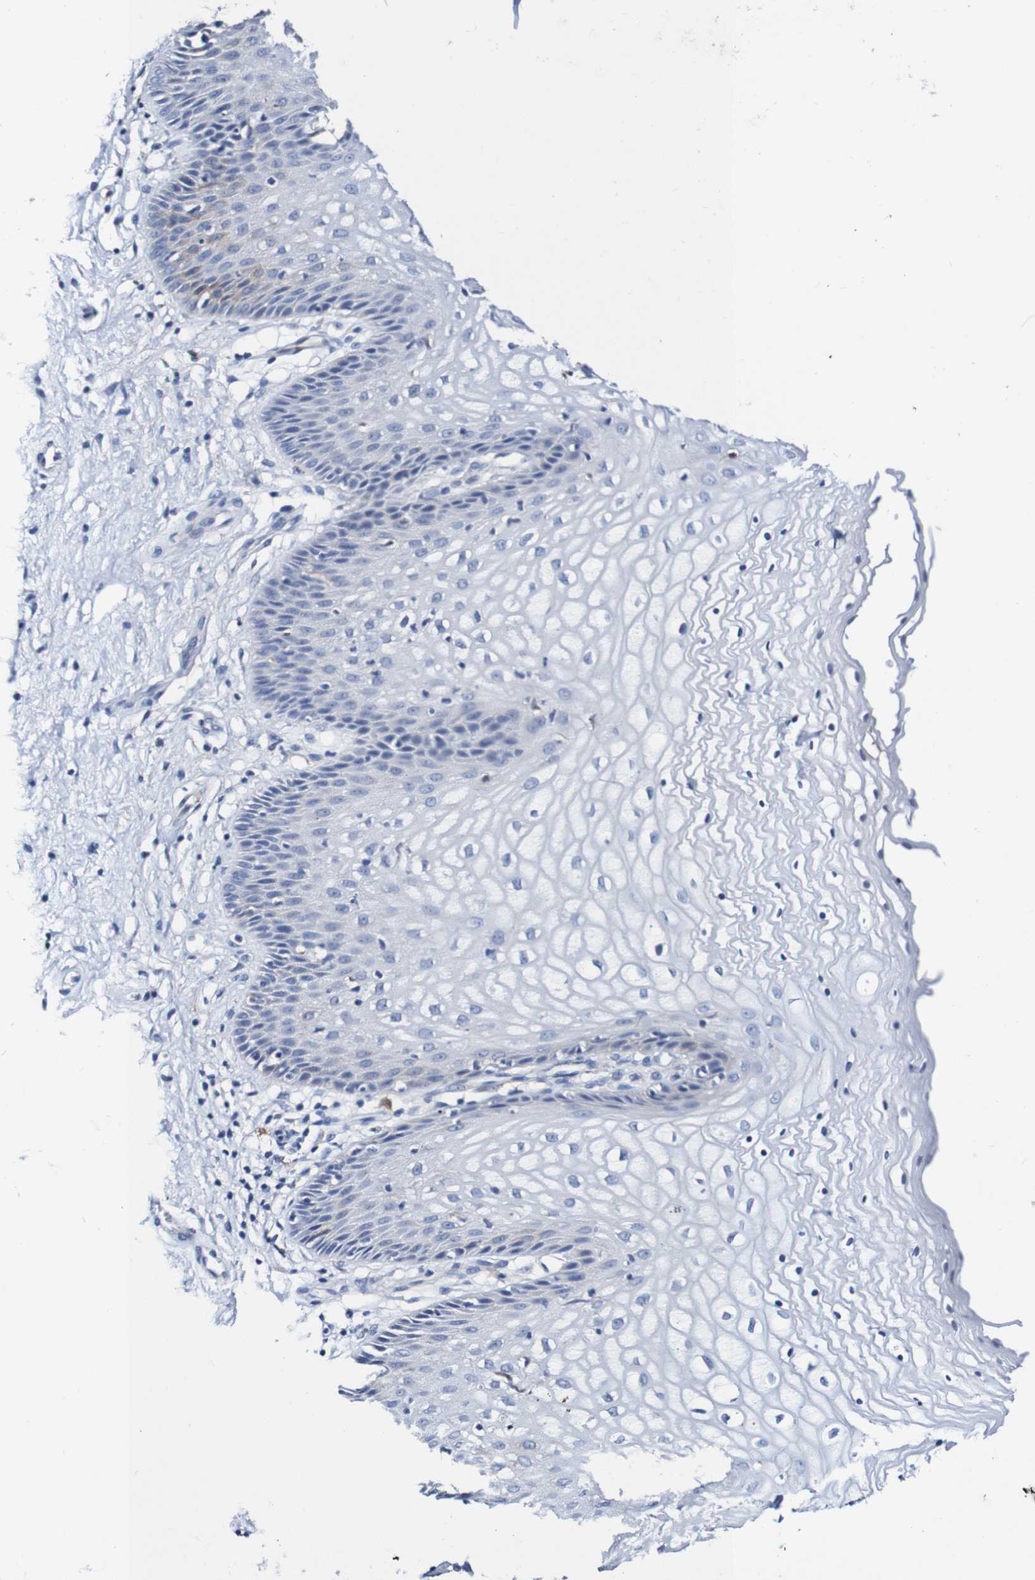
{"staining": {"intensity": "negative", "quantity": "none", "location": "none"}, "tissue": "vagina", "cell_type": "Squamous epithelial cells", "image_type": "normal", "snomed": [{"axis": "morphology", "description": "Normal tissue, NOS"}, {"axis": "topography", "description": "Vagina"}], "caption": "DAB (3,3'-diaminobenzidine) immunohistochemical staining of normal vagina exhibits no significant expression in squamous epithelial cells.", "gene": "SEZ6", "patient": {"sex": "female", "age": 34}}